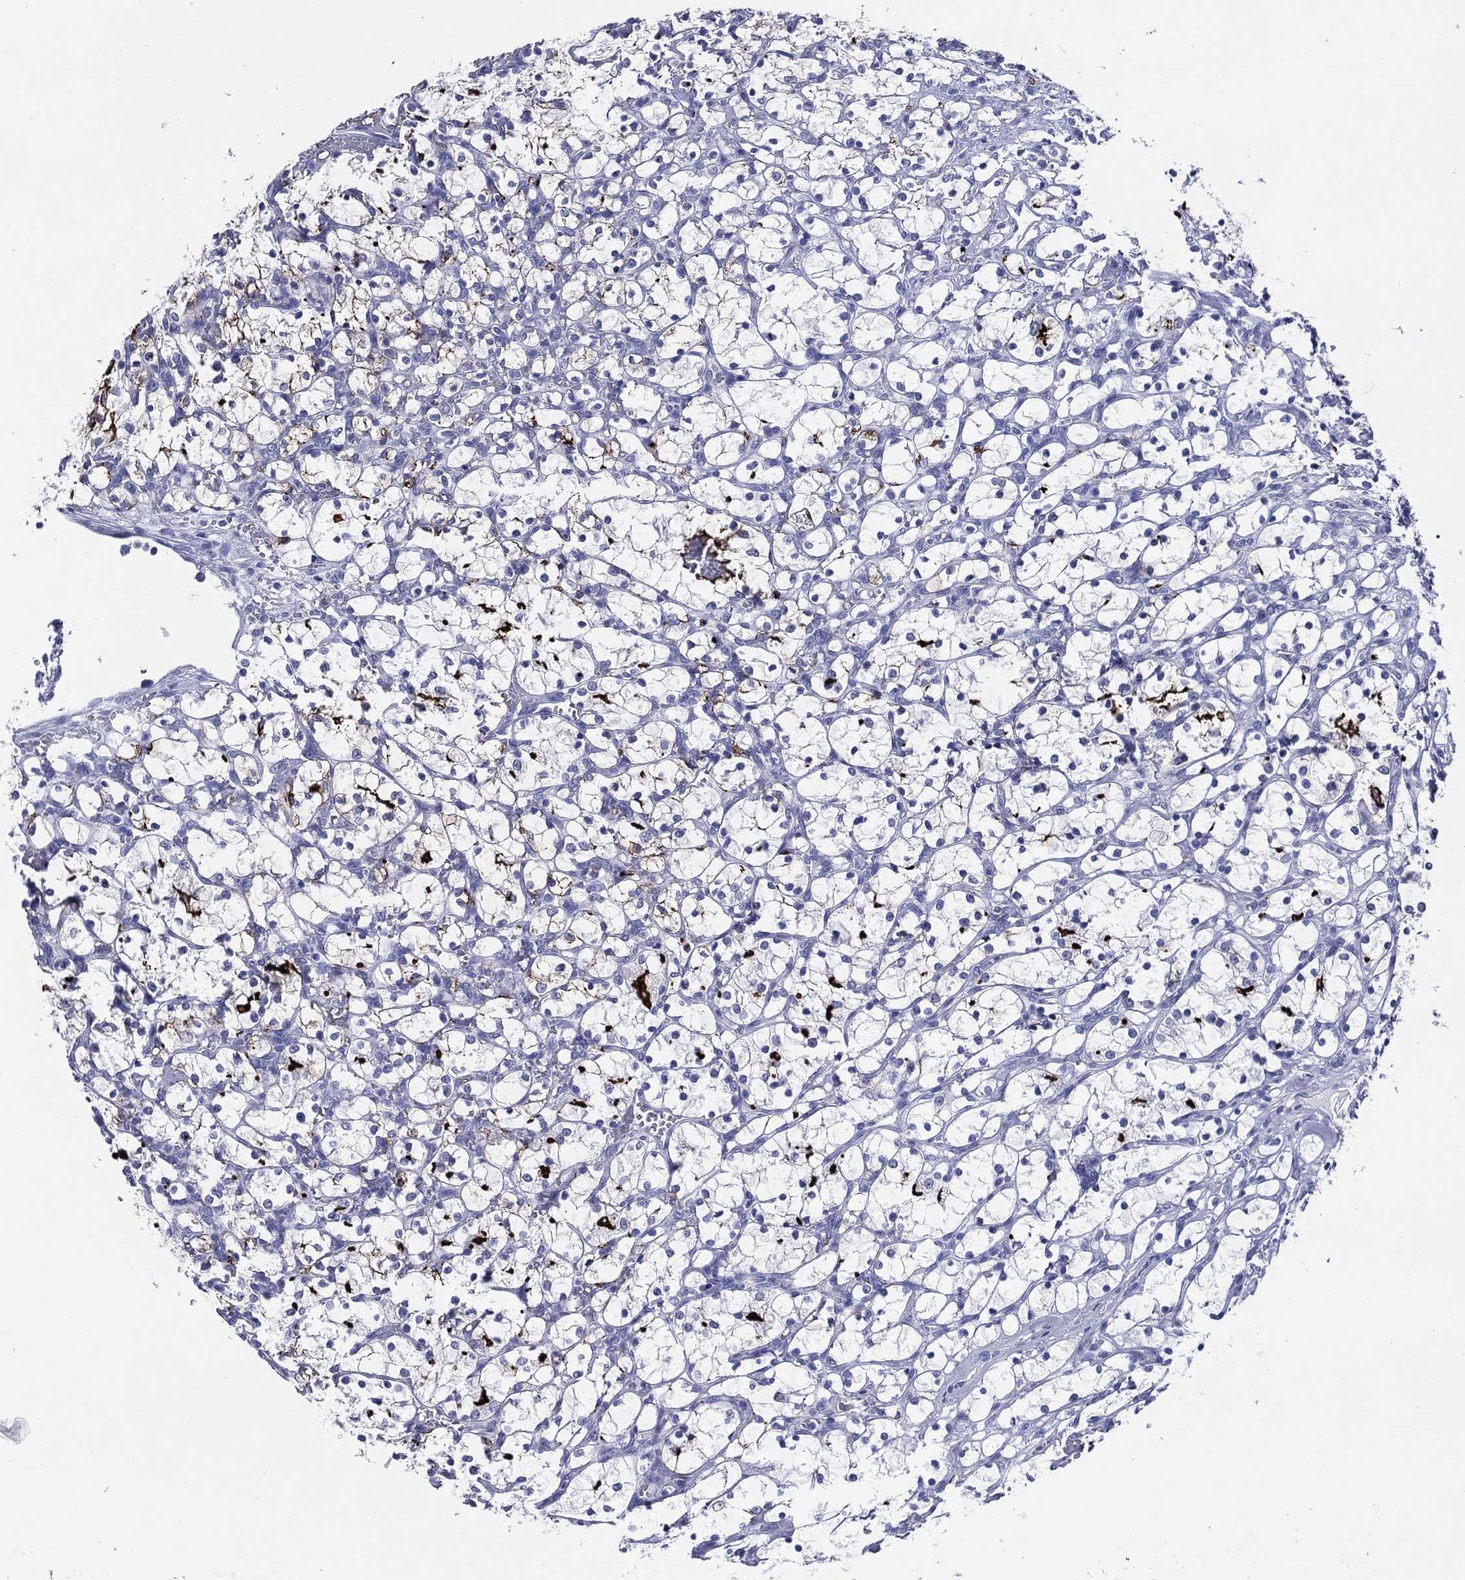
{"staining": {"intensity": "strong", "quantity": "<25%", "location": "cytoplasmic/membranous"}, "tissue": "renal cancer", "cell_type": "Tumor cells", "image_type": "cancer", "snomed": [{"axis": "morphology", "description": "Adenocarcinoma, NOS"}, {"axis": "topography", "description": "Kidney"}], "caption": "Strong cytoplasmic/membranous staining is present in about <25% of tumor cells in adenocarcinoma (renal). (Stains: DAB (3,3'-diaminobenzidine) in brown, nuclei in blue, Microscopy: brightfield microscopy at high magnification).", "gene": "ACE2", "patient": {"sex": "female", "age": 69}}